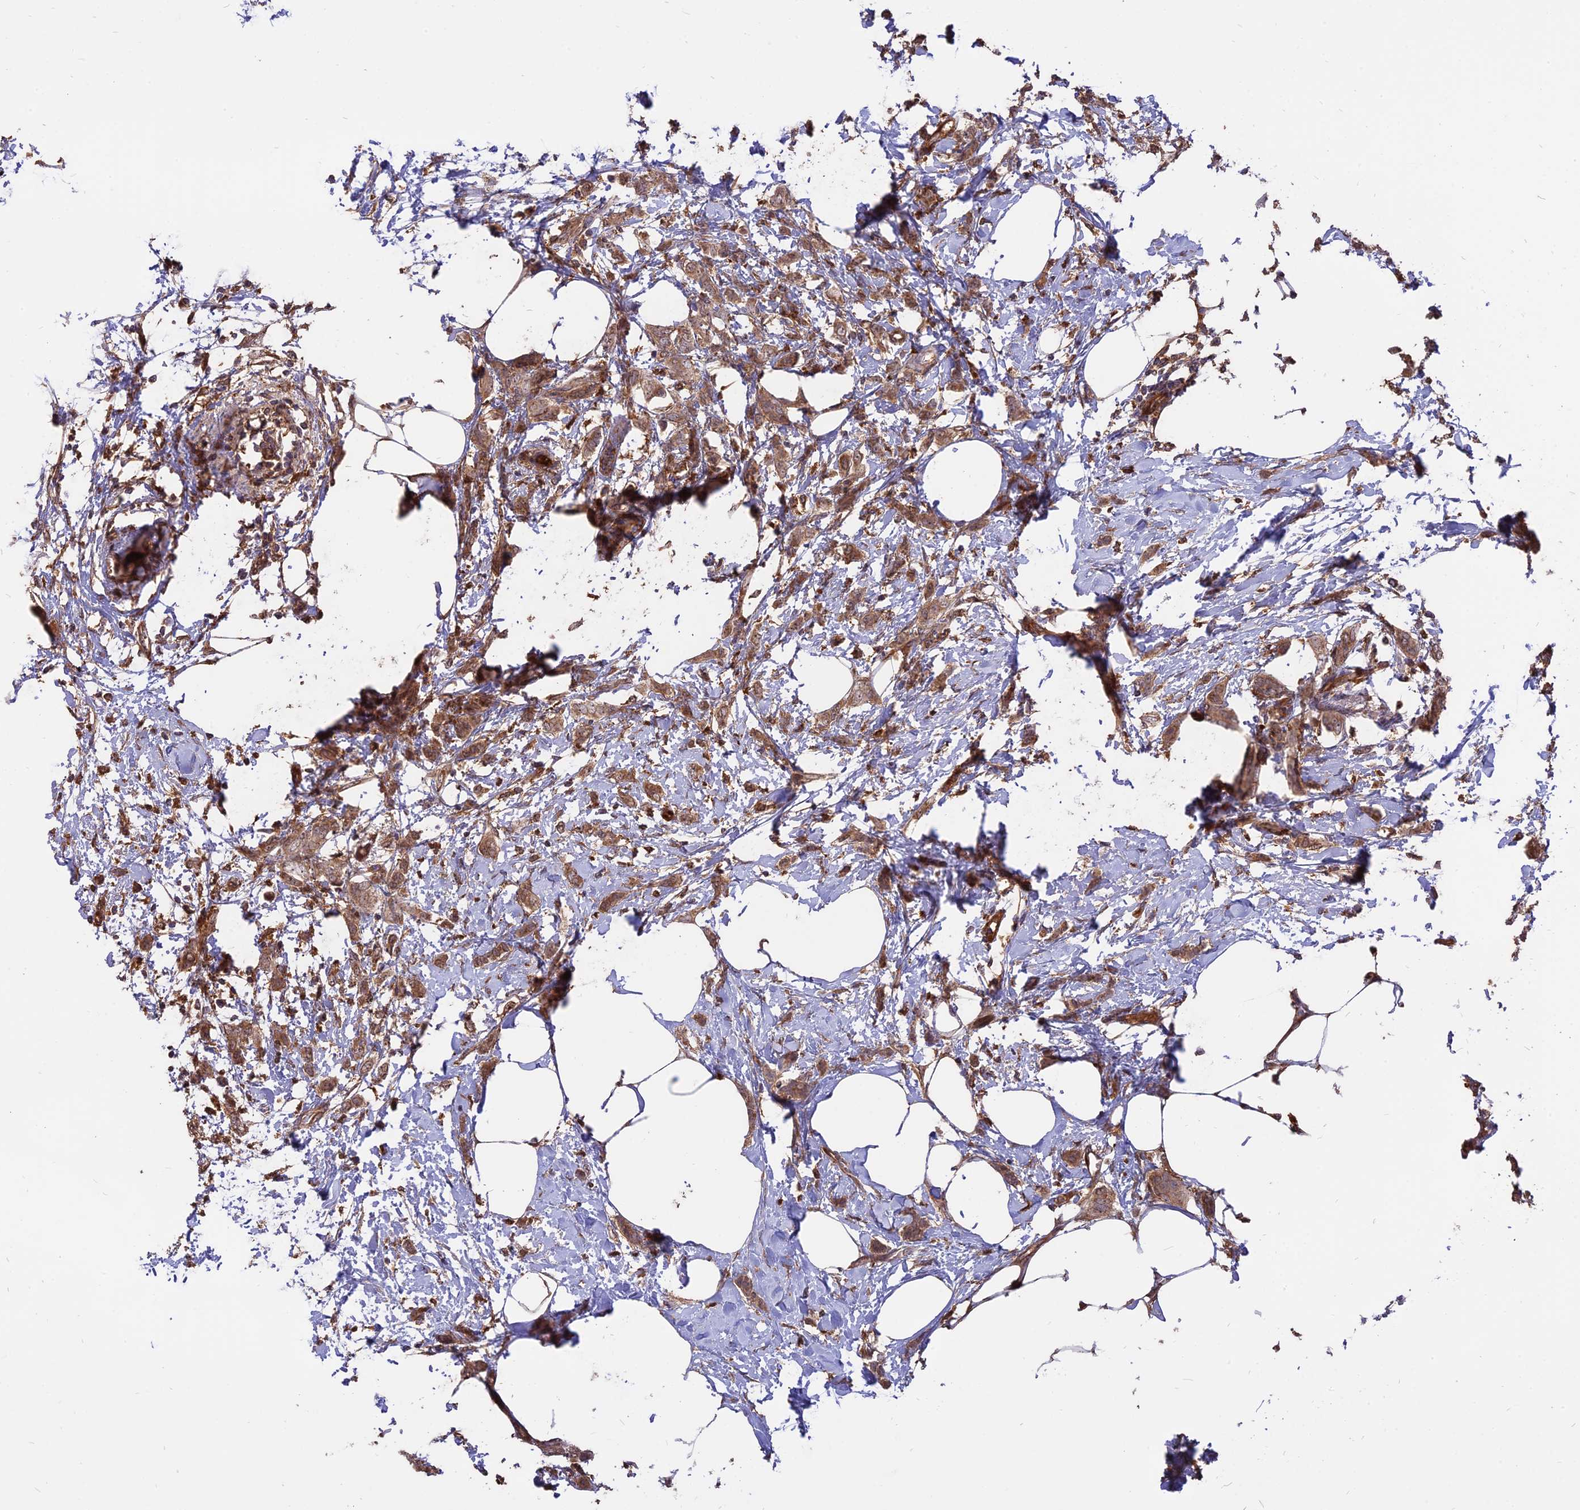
{"staining": {"intensity": "moderate", "quantity": ">75%", "location": "cytoplasmic/membranous"}, "tissue": "breast cancer", "cell_type": "Tumor cells", "image_type": "cancer", "snomed": [{"axis": "morphology", "description": "Duct carcinoma"}, {"axis": "topography", "description": "Breast"}], "caption": "Breast invasive ductal carcinoma was stained to show a protein in brown. There is medium levels of moderate cytoplasmic/membranous positivity in about >75% of tumor cells. (DAB IHC with brightfield microscopy, high magnification).", "gene": "SAC3D1", "patient": {"sex": "female", "age": 72}}